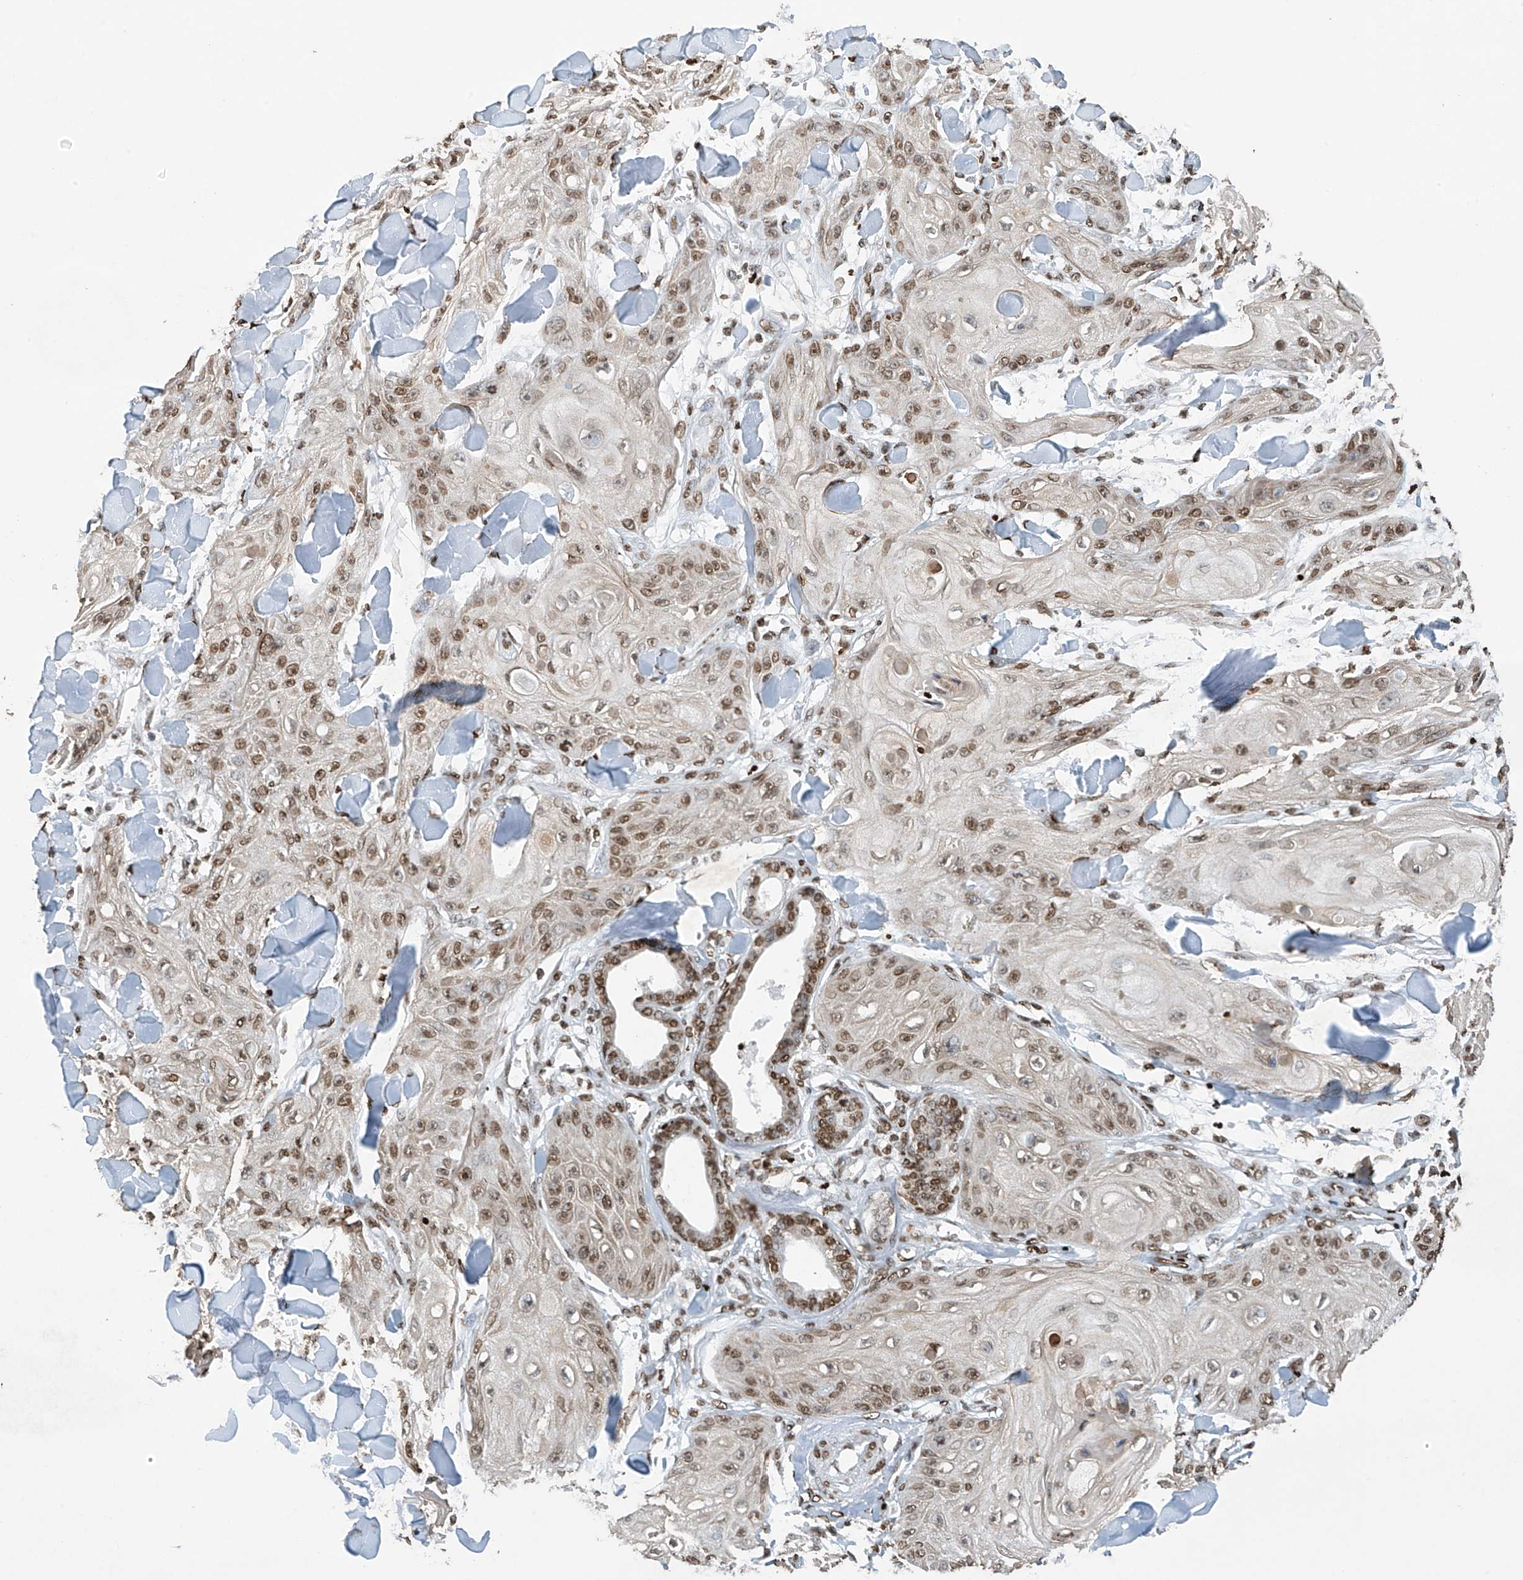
{"staining": {"intensity": "moderate", "quantity": ">75%", "location": "nuclear"}, "tissue": "skin cancer", "cell_type": "Tumor cells", "image_type": "cancer", "snomed": [{"axis": "morphology", "description": "Squamous cell carcinoma, NOS"}, {"axis": "topography", "description": "Skin"}], "caption": "Brown immunohistochemical staining in skin squamous cell carcinoma demonstrates moderate nuclear positivity in about >75% of tumor cells.", "gene": "H4C16", "patient": {"sex": "male", "age": 74}}